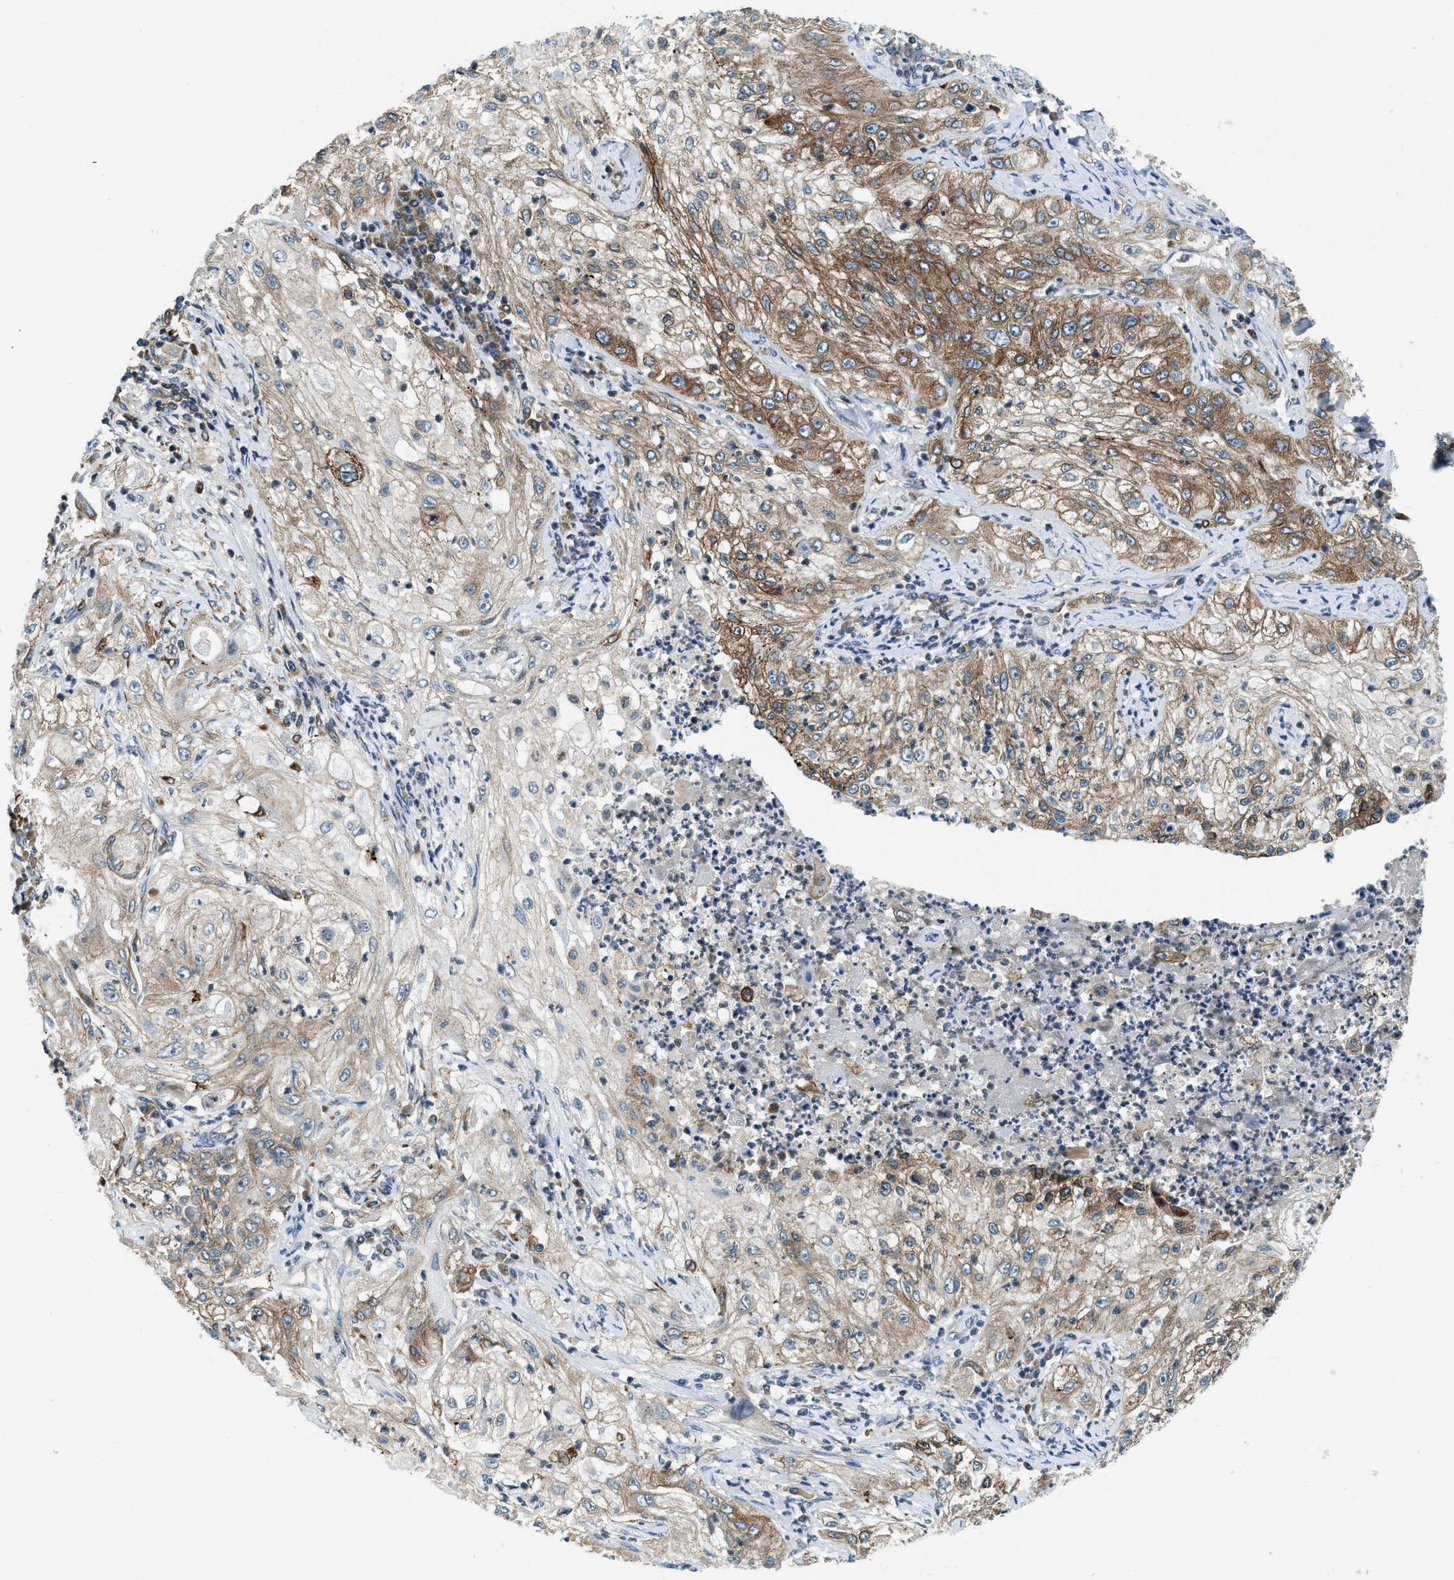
{"staining": {"intensity": "moderate", "quantity": ">75%", "location": "cytoplasmic/membranous"}, "tissue": "lung cancer", "cell_type": "Tumor cells", "image_type": "cancer", "snomed": [{"axis": "morphology", "description": "Inflammation, NOS"}, {"axis": "morphology", "description": "Squamous cell carcinoma, NOS"}, {"axis": "topography", "description": "Lymph node"}, {"axis": "topography", "description": "Soft tissue"}, {"axis": "topography", "description": "Lung"}], "caption": "A histopathology image showing moderate cytoplasmic/membranous expression in approximately >75% of tumor cells in lung squamous cell carcinoma, as visualized by brown immunohistochemical staining.", "gene": "BCAP31", "patient": {"sex": "male", "age": 66}}